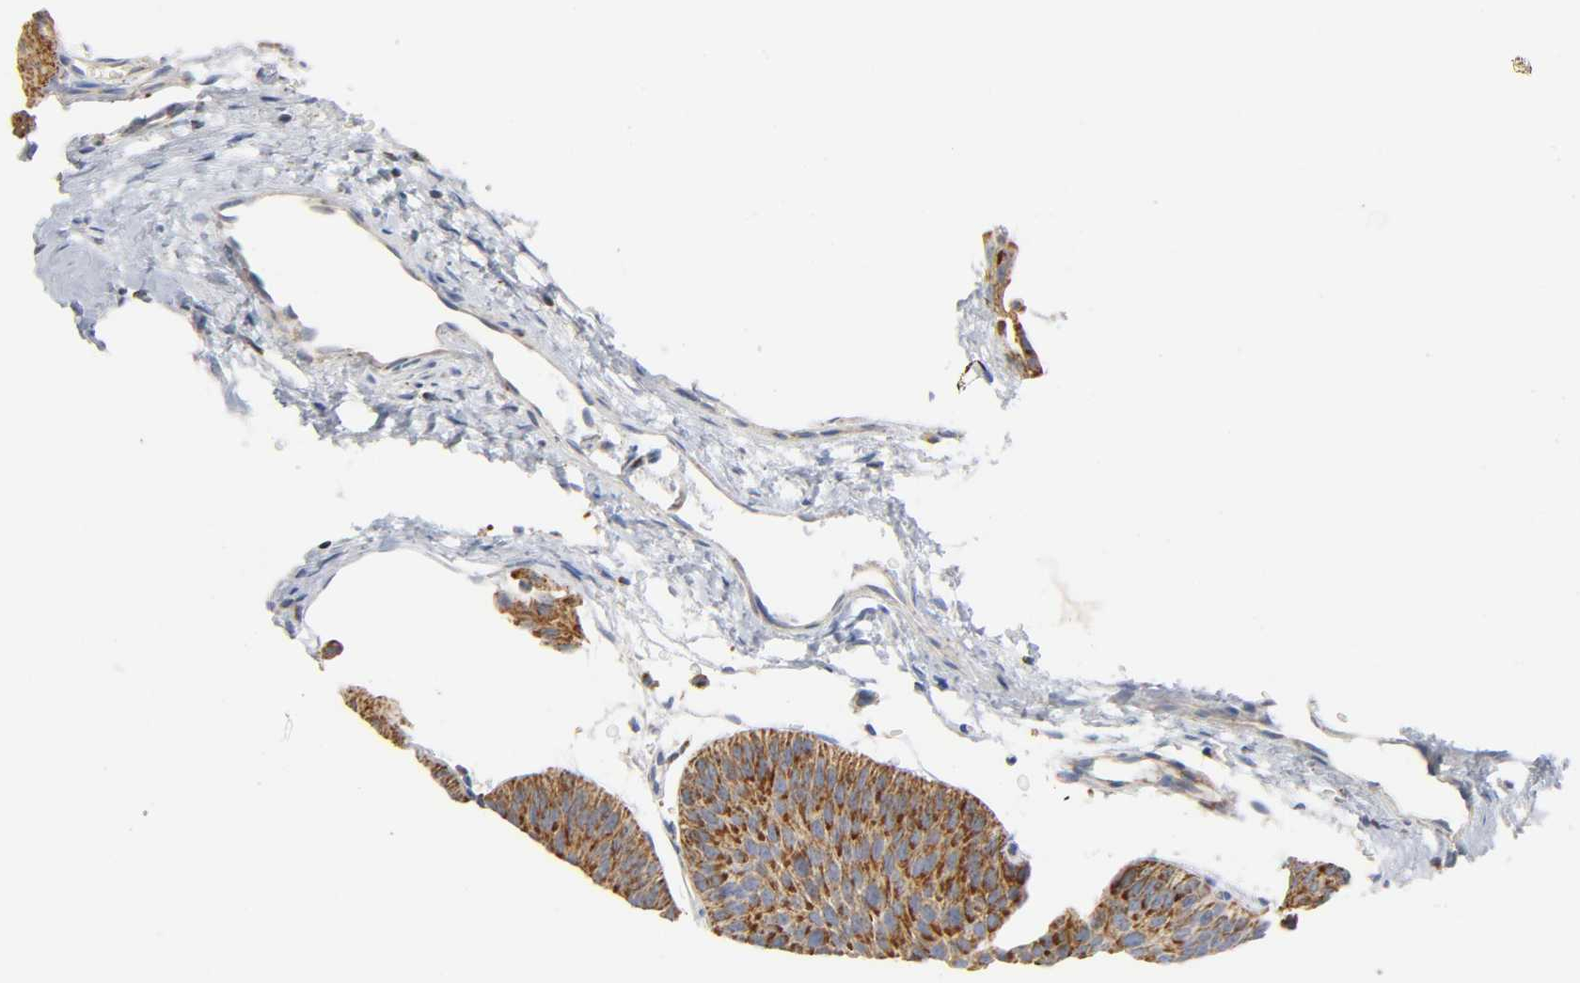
{"staining": {"intensity": "strong", "quantity": ">75%", "location": "cytoplasmic/membranous"}, "tissue": "urothelial cancer", "cell_type": "Tumor cells", "image_type": "cancer", "snomed": [{"axis": "morphology", "description": "Urothelial carcinoma, Low grade"}, {"axis": "topography", "description": "Urinary bladder"}], "caption": "Immunohistochemistry photomicrograph of urothelial cancer stained for a protein (brown), which shows high levels of strong cytoplasmic/membranous staining in about >75% of tumor cells.", "gene": "BAK1", "patient": {"sex": "female", "age": 60}}